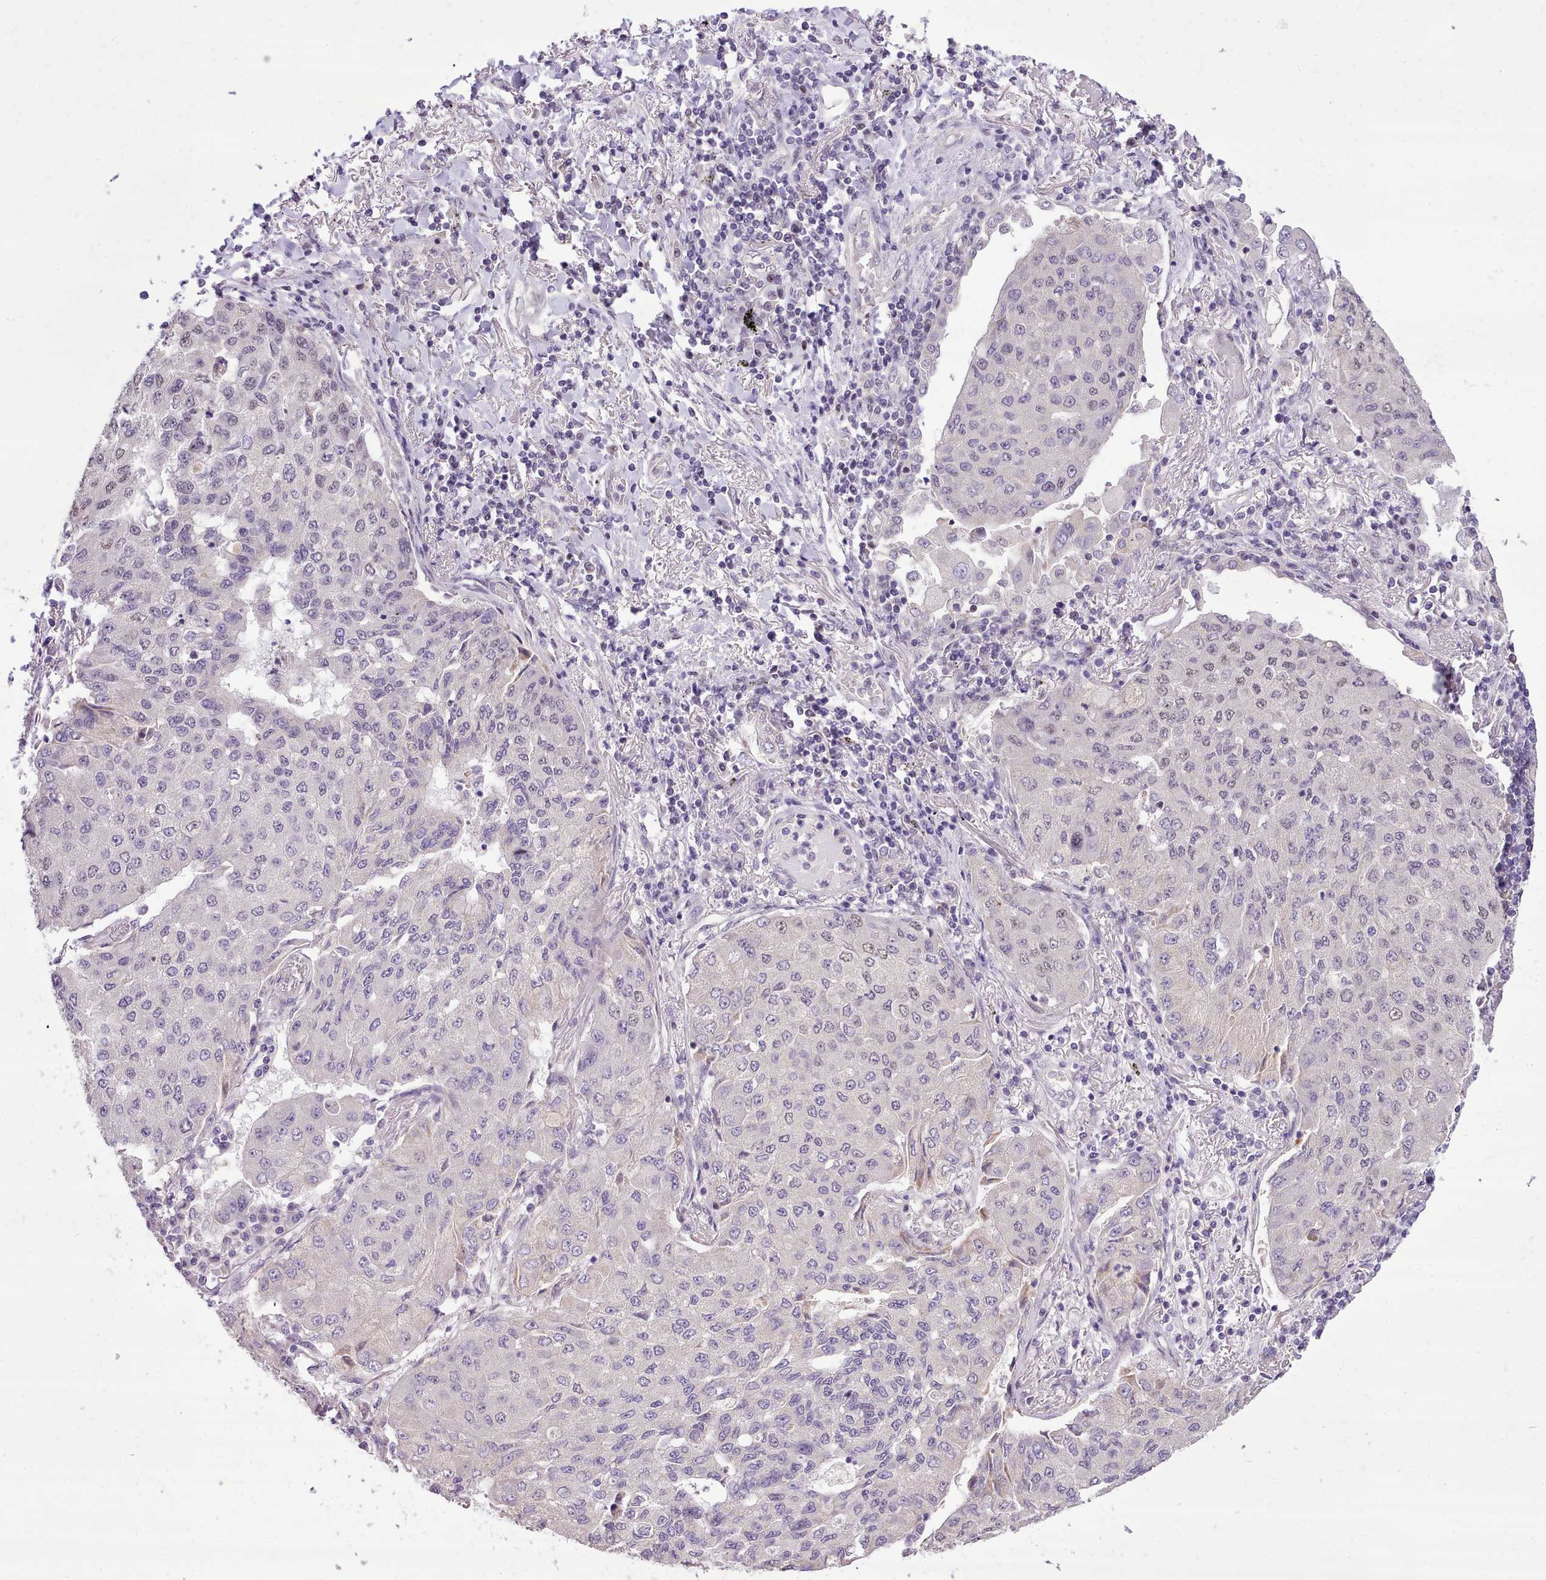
{"staining": {"intensity": "weak", "quantity": "<25%", "location": "nuclear"}, "tissue": "lung cancer", "cell_type": "Tumor cells", "image_type": "cancer", "snomed": [{"axis": "morphology", "description": "Squamous cell carcinoma, NOS"}, {"axis": "topography", "description": "Lung"}], "caption": "Immunohistochemistry (IHC) image of neoplastic tissue: human lung cancer (squamous cell carcinoma) stained with DAB displays no significant protein expression in tumor cells.", "gene": "HOXB7", "patient": {"sex": "male", "age": 74}}